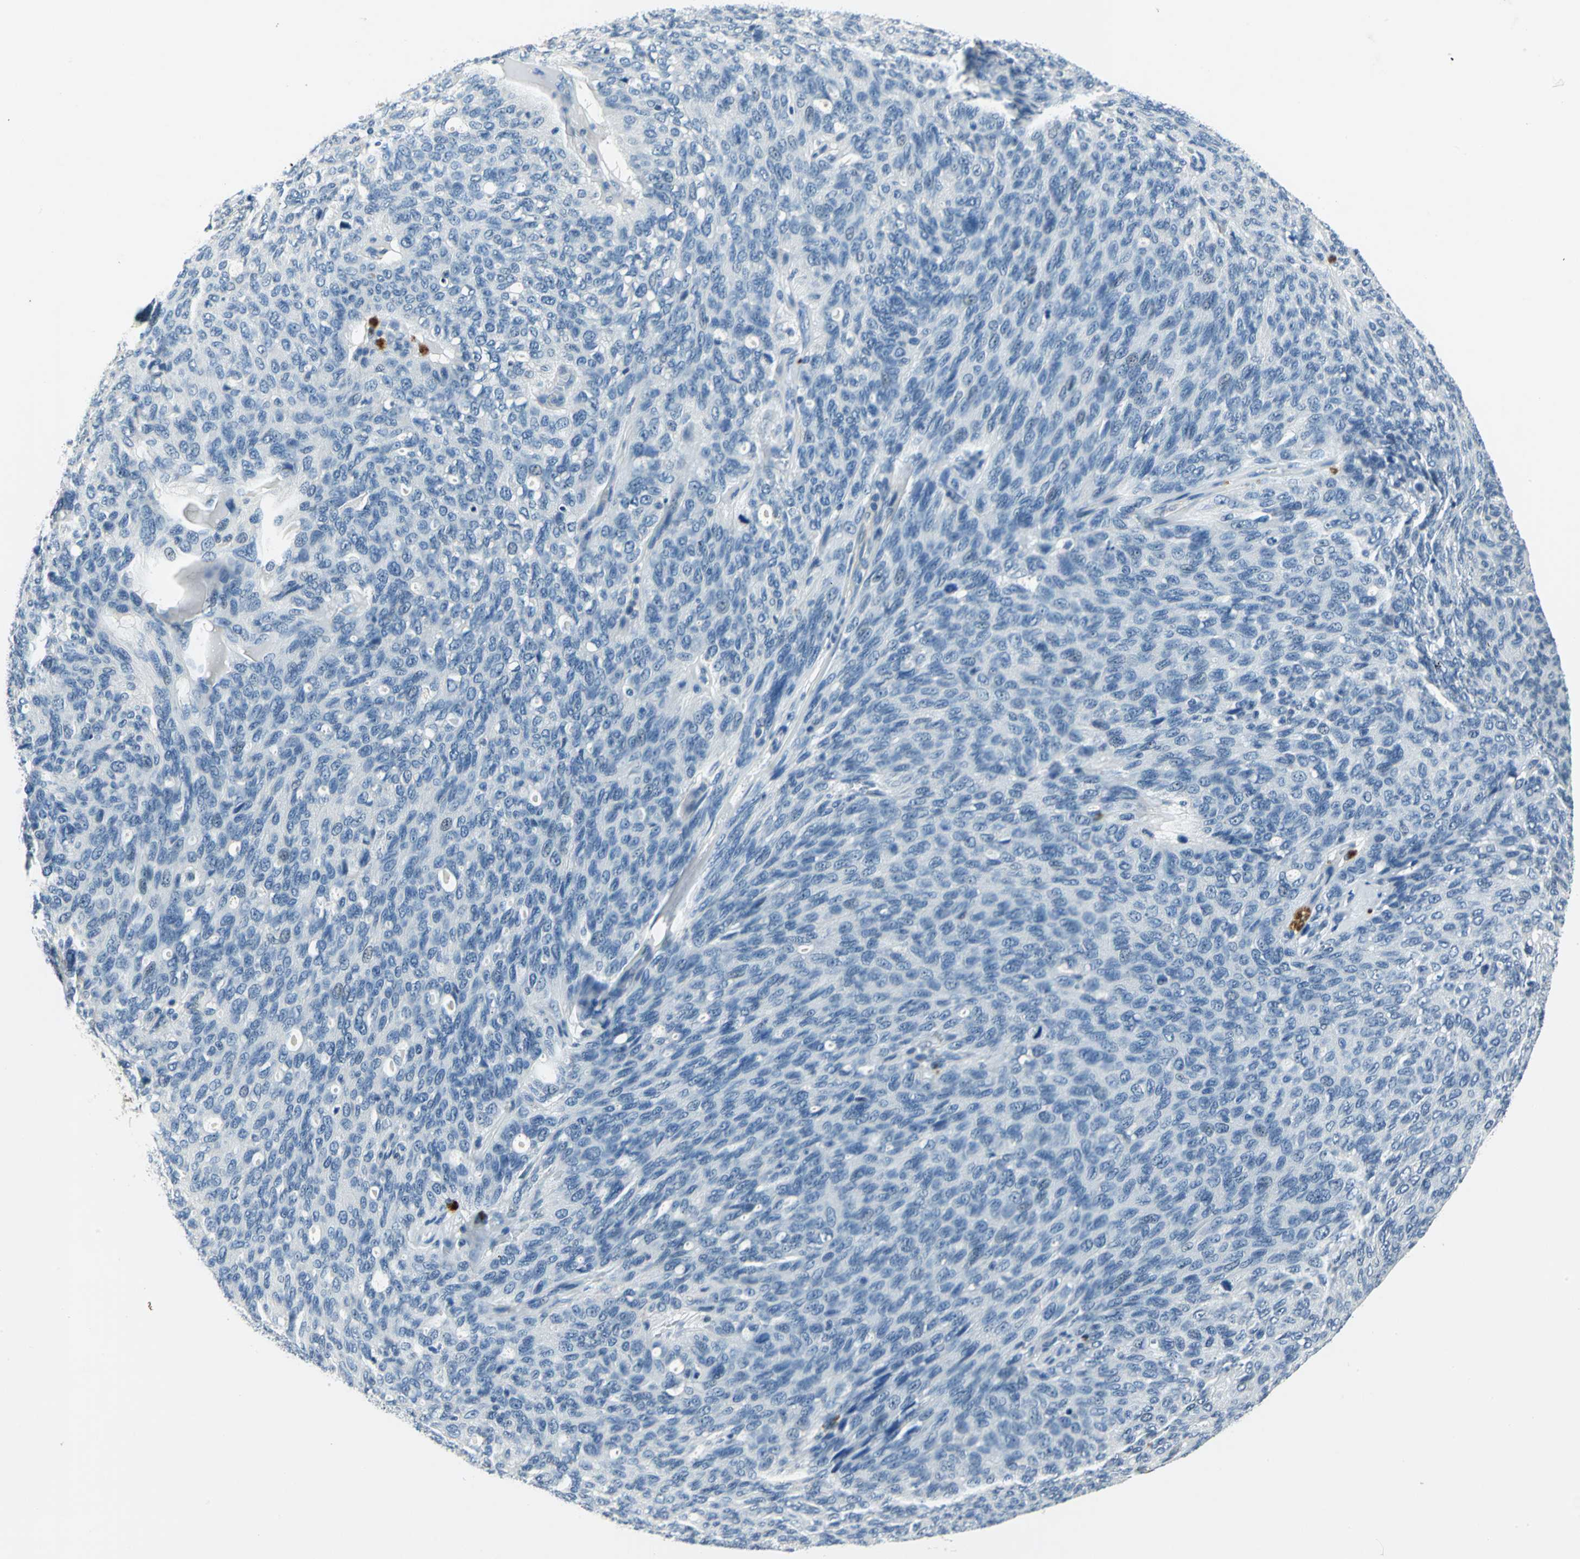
{"staining": {"intensity": "negative", "quantity": "none", "location": "none"}, "tissue": "ovarian cancer", "cell_type": "Tumor cells", "image_type": "cancer", "snomed": [{"axis": "morphology", "description": "Carcinoma, endometroid"}, {"axis": "topography", "description": "Ovary"}], "caption": "Tumor cells are negative for protein expression in human ovarian cancer (endometroid carcinoma).", "gene": "RAD17", "patient": {"sex": "female", "age": 60}}